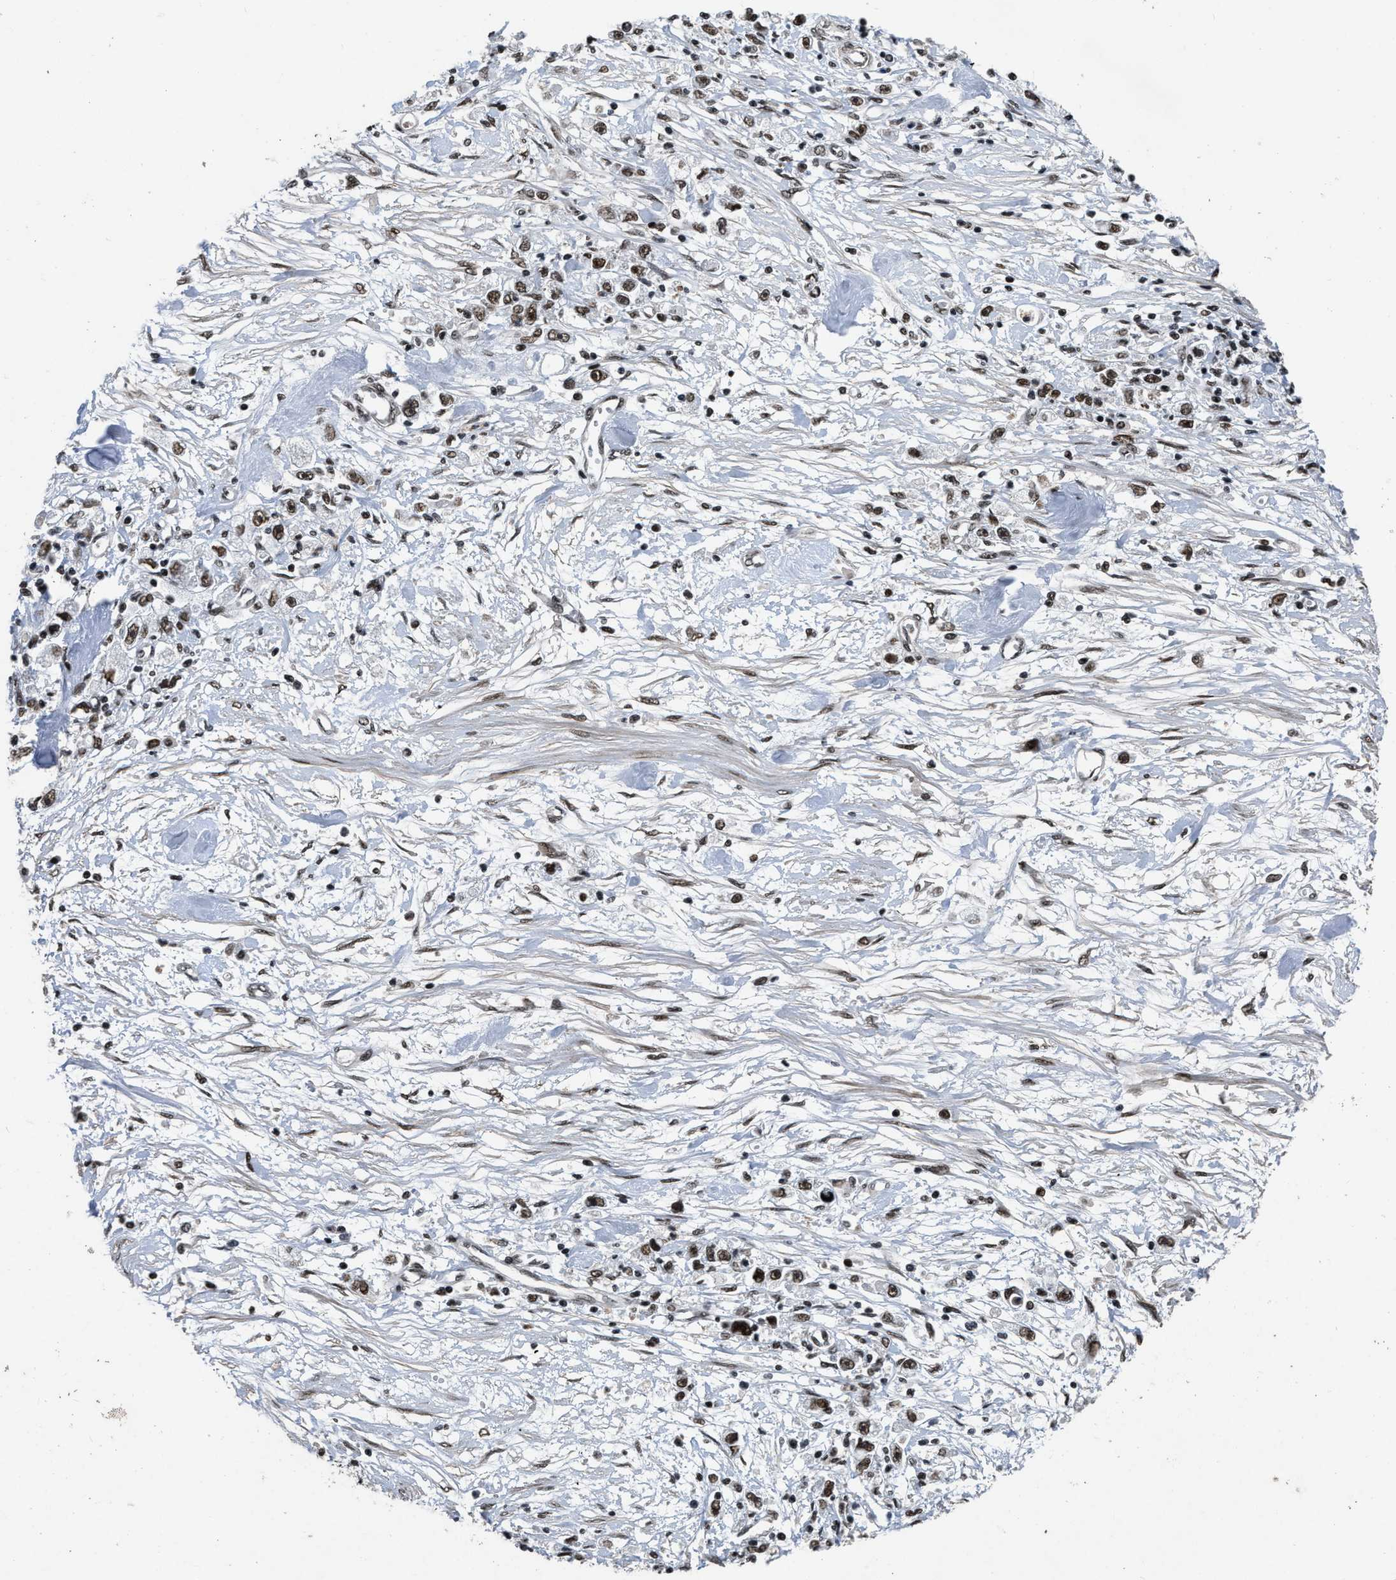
{"staining": {"intensity": "strong", "quantity": ">75%", "location": "nuclear"}, "tissue": "stomach cancer", "cell_type": "Tumor cells", "image_type": "cancer", "snomed": [{"axis": "morphology", "description": "Adenocarcinoma, NOS"}, {"axis": "topography", "description": "Stomach"}], "caption": "This photomicrograph shows IHC staining of adenocarcinoma (stomach), with high strong nuclear expression in approximately >75% of tumor cells.", "gene": "SMARCB1", "patient": {"sex": "female", "age": 59}}